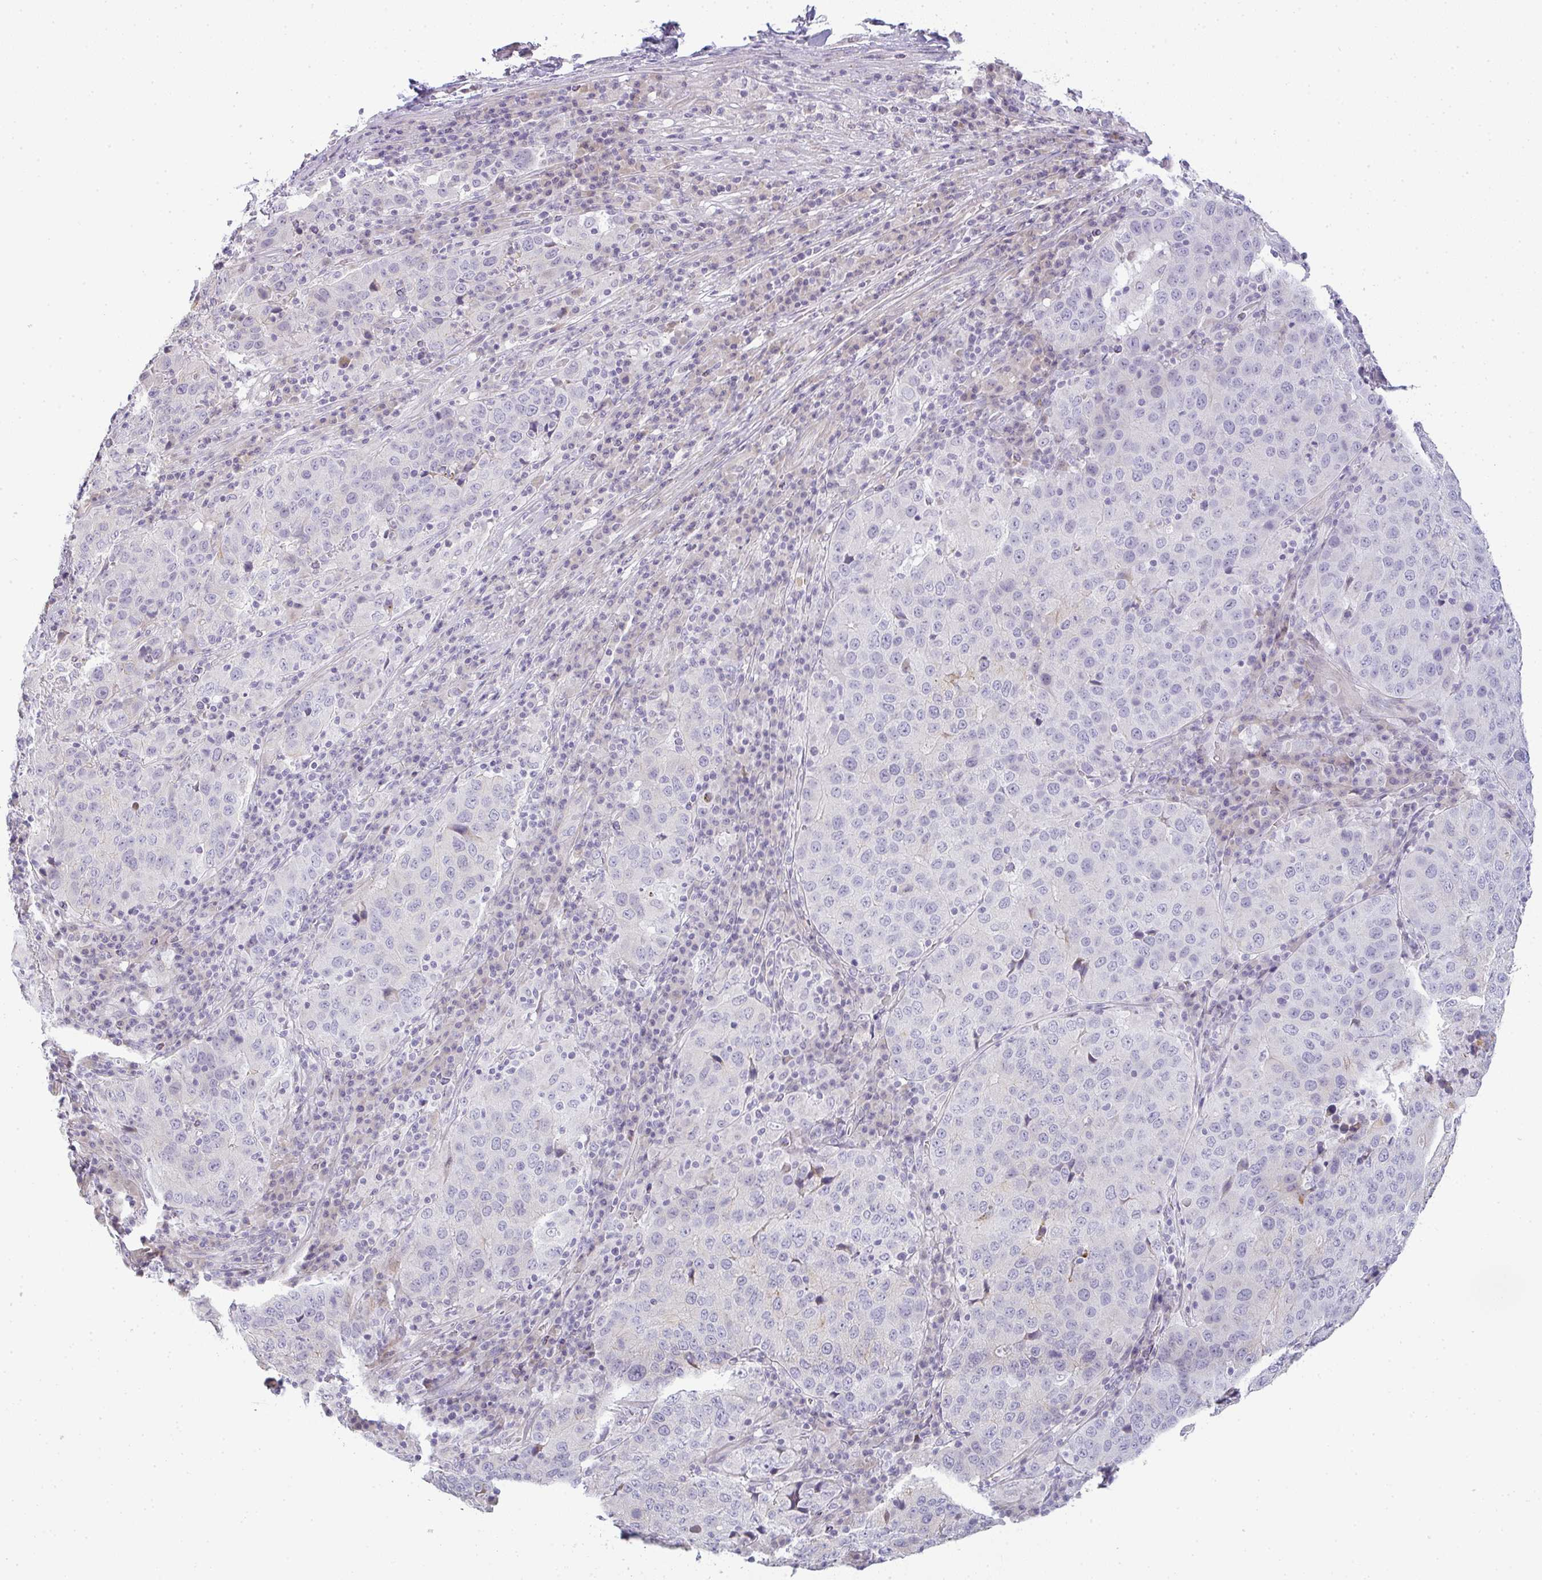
{"staining": {"intensity": "moderate", "quantity": "<25%", "location": "cytoplasmic/membranous"}, "tissue": "stomach cancer", "cell_type": "Tumor cells", "image_type": "cancer", "snomed": [{"axis": "morphology", "description": "Adenocarcinoma, NOS"}, {"axis": "topography", "description": "Stomach"}], "caption": "High-magnification brightfield microscopy of stomach adenocarcinoma stained with DAB (3,3'-diaminobenzidine) (brown) and counterstained with hematoxylin (blue). tumor cells exhibit moderate cytoplasmic/membranous expression is identified in about<25% of cells.", "gene": "SIRPB2", "patient": {"sex": "male", "age": 71}}